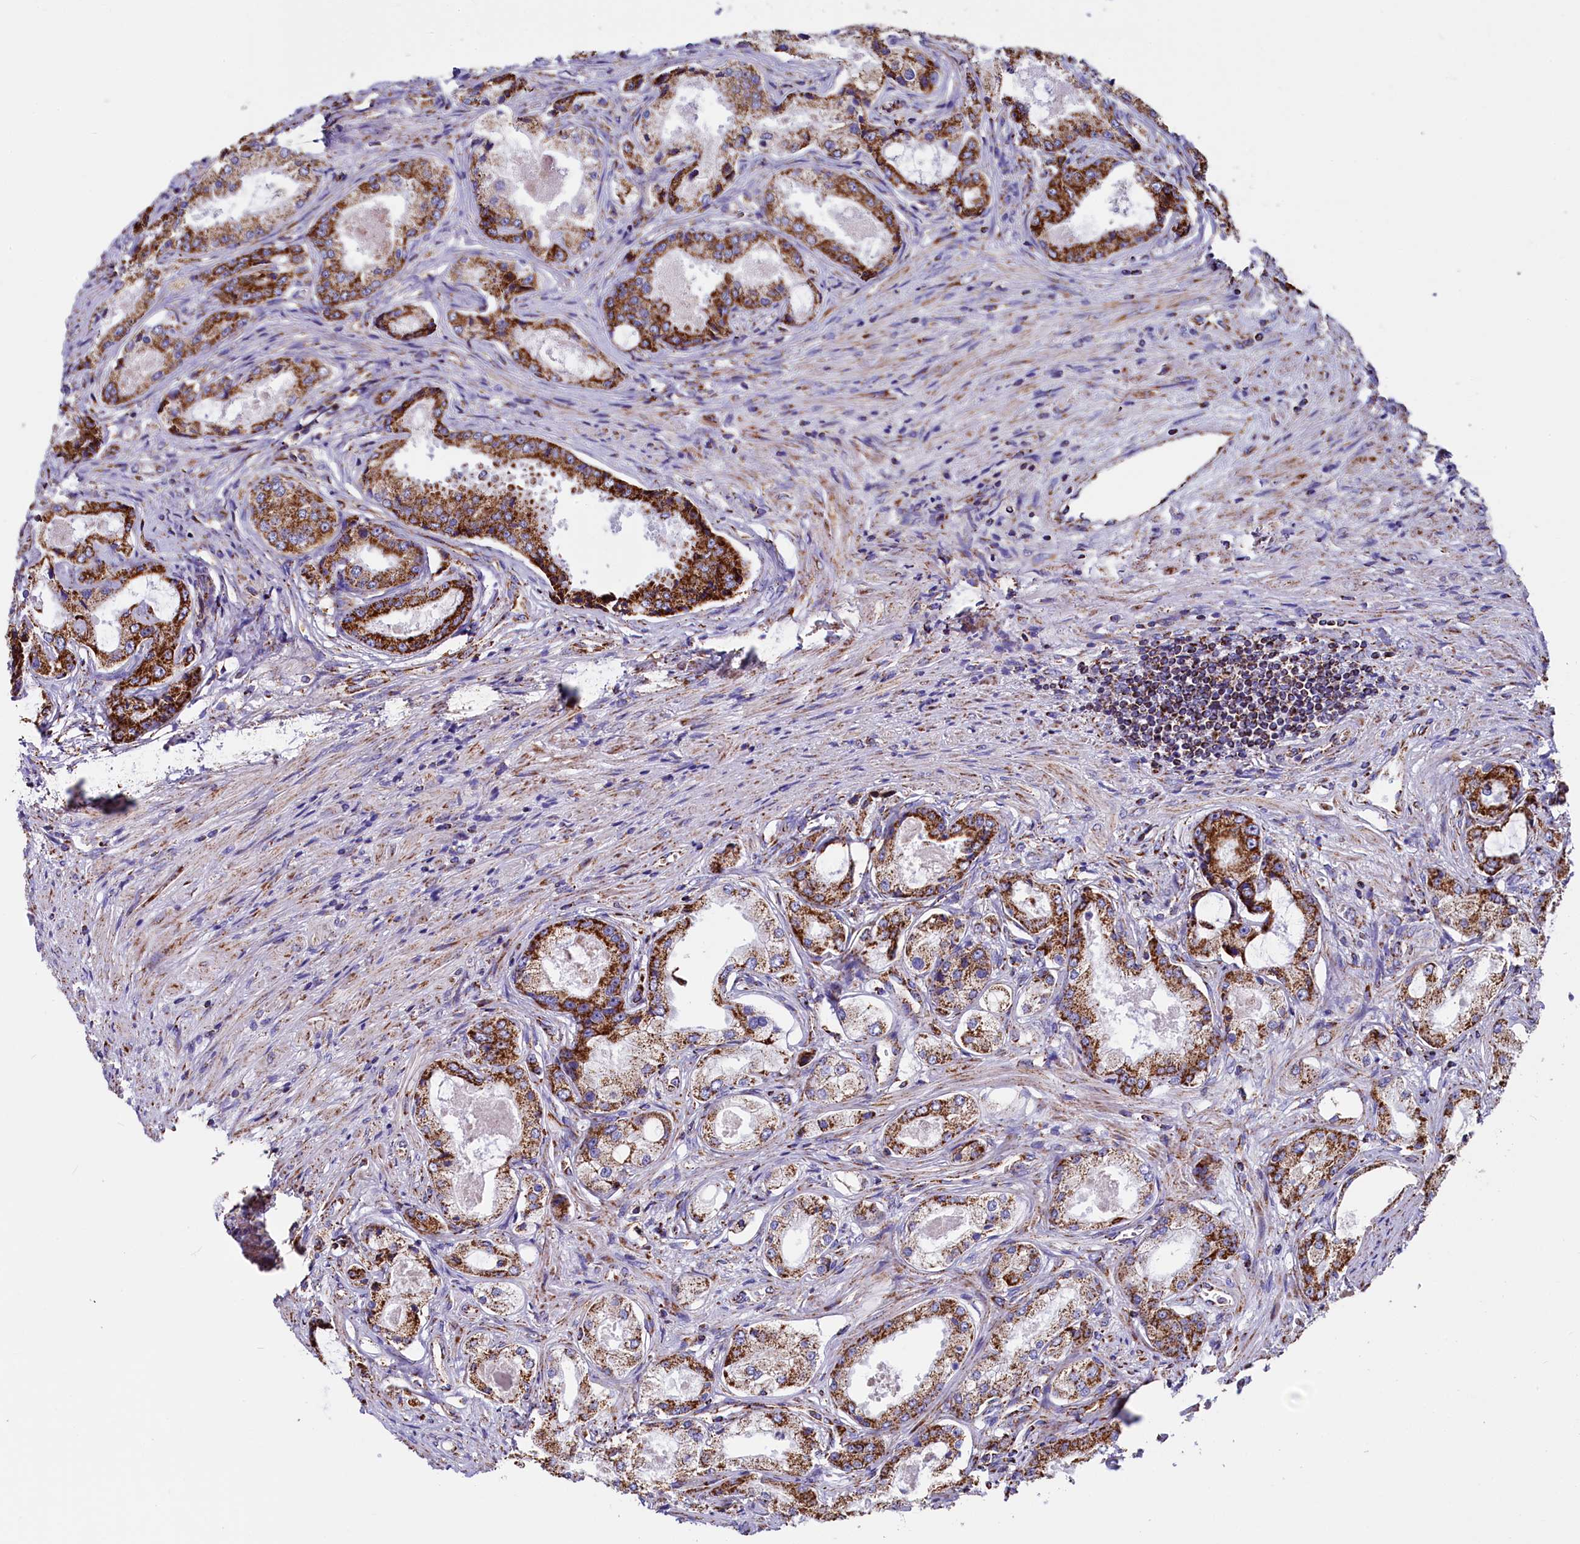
{"staining": {"intensity": "strong", "quantity": ">75%", "location": "cytoplasmic/membranous"}, "tissue": "prostate cancer", "cell_type": "Tumor cells", "image_type": "cancer", "snomed": [{"axis": "morphology", "description": "Adenocarcinoma, Low grade"}, {"axis": "topography", "description": "Prostate"}], "caption": "Prostate cancer (low-grade adenocarcinoma) stained with a protein marker shows strong staining in tumor cells.", "gene": "SLC39A3", "patient": {"sex": "male", "age": 68}}